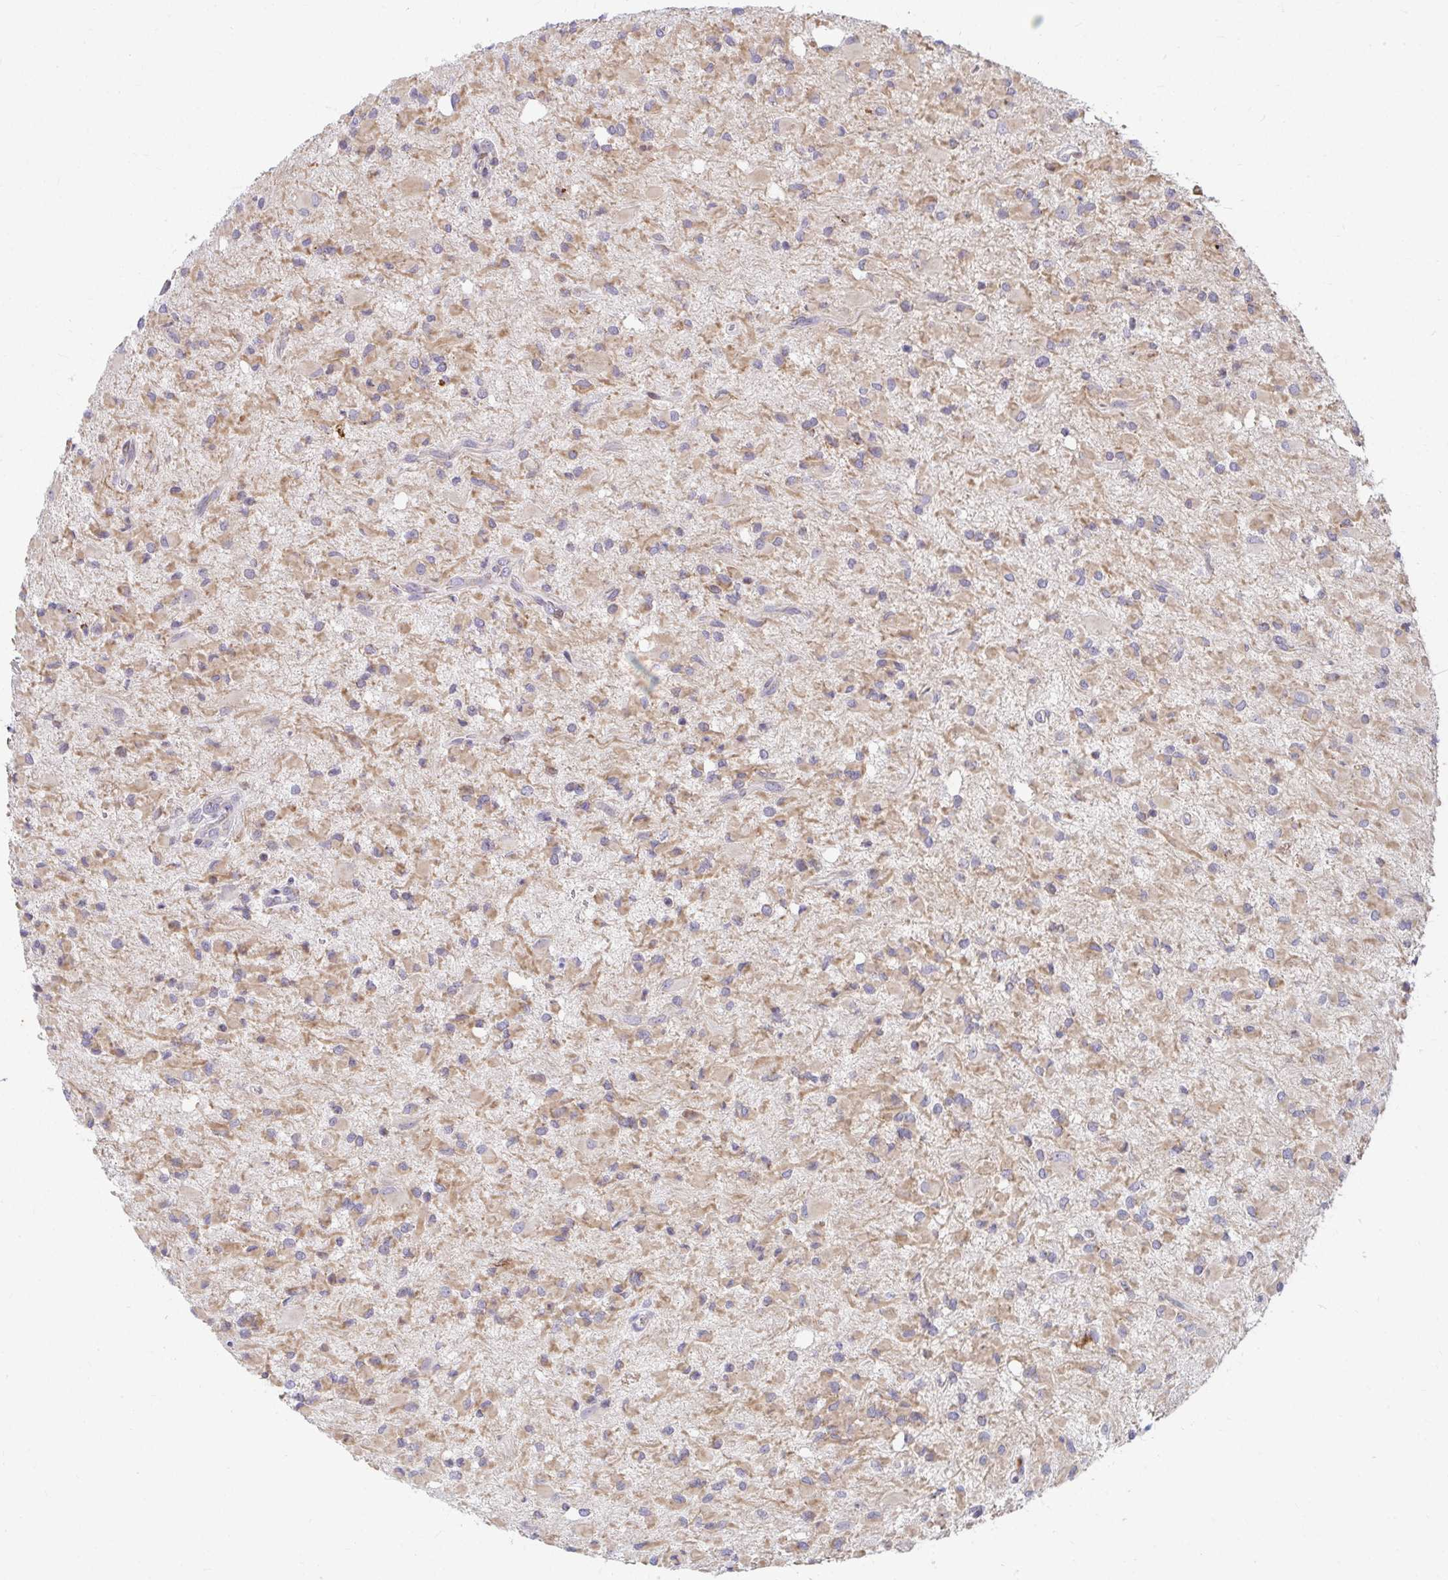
{"staining": {"intensity": "negative", "quantity": "none", "location": "none"}, "tissue": "glioma", "cell_type": "Tumor cells", "image_type": "cancer", "snomed": [{"axis": "morphology", "description": "Glioma, malignant, Low grade"}, {"axis": "topography", "description": "Brain"}], "caption": "A high-resolution photomicrograph shows immunohistochemistry staining of glioma, which exhibits no significant staining in tumor cells. The staining is performed using DAB (3,3'-diaminobenzidine) brown chromogen with nuclei counter-stained in using hematoxylin.", "gene": "EXOC5", "patient": {"sex": "female", "age": 33}}